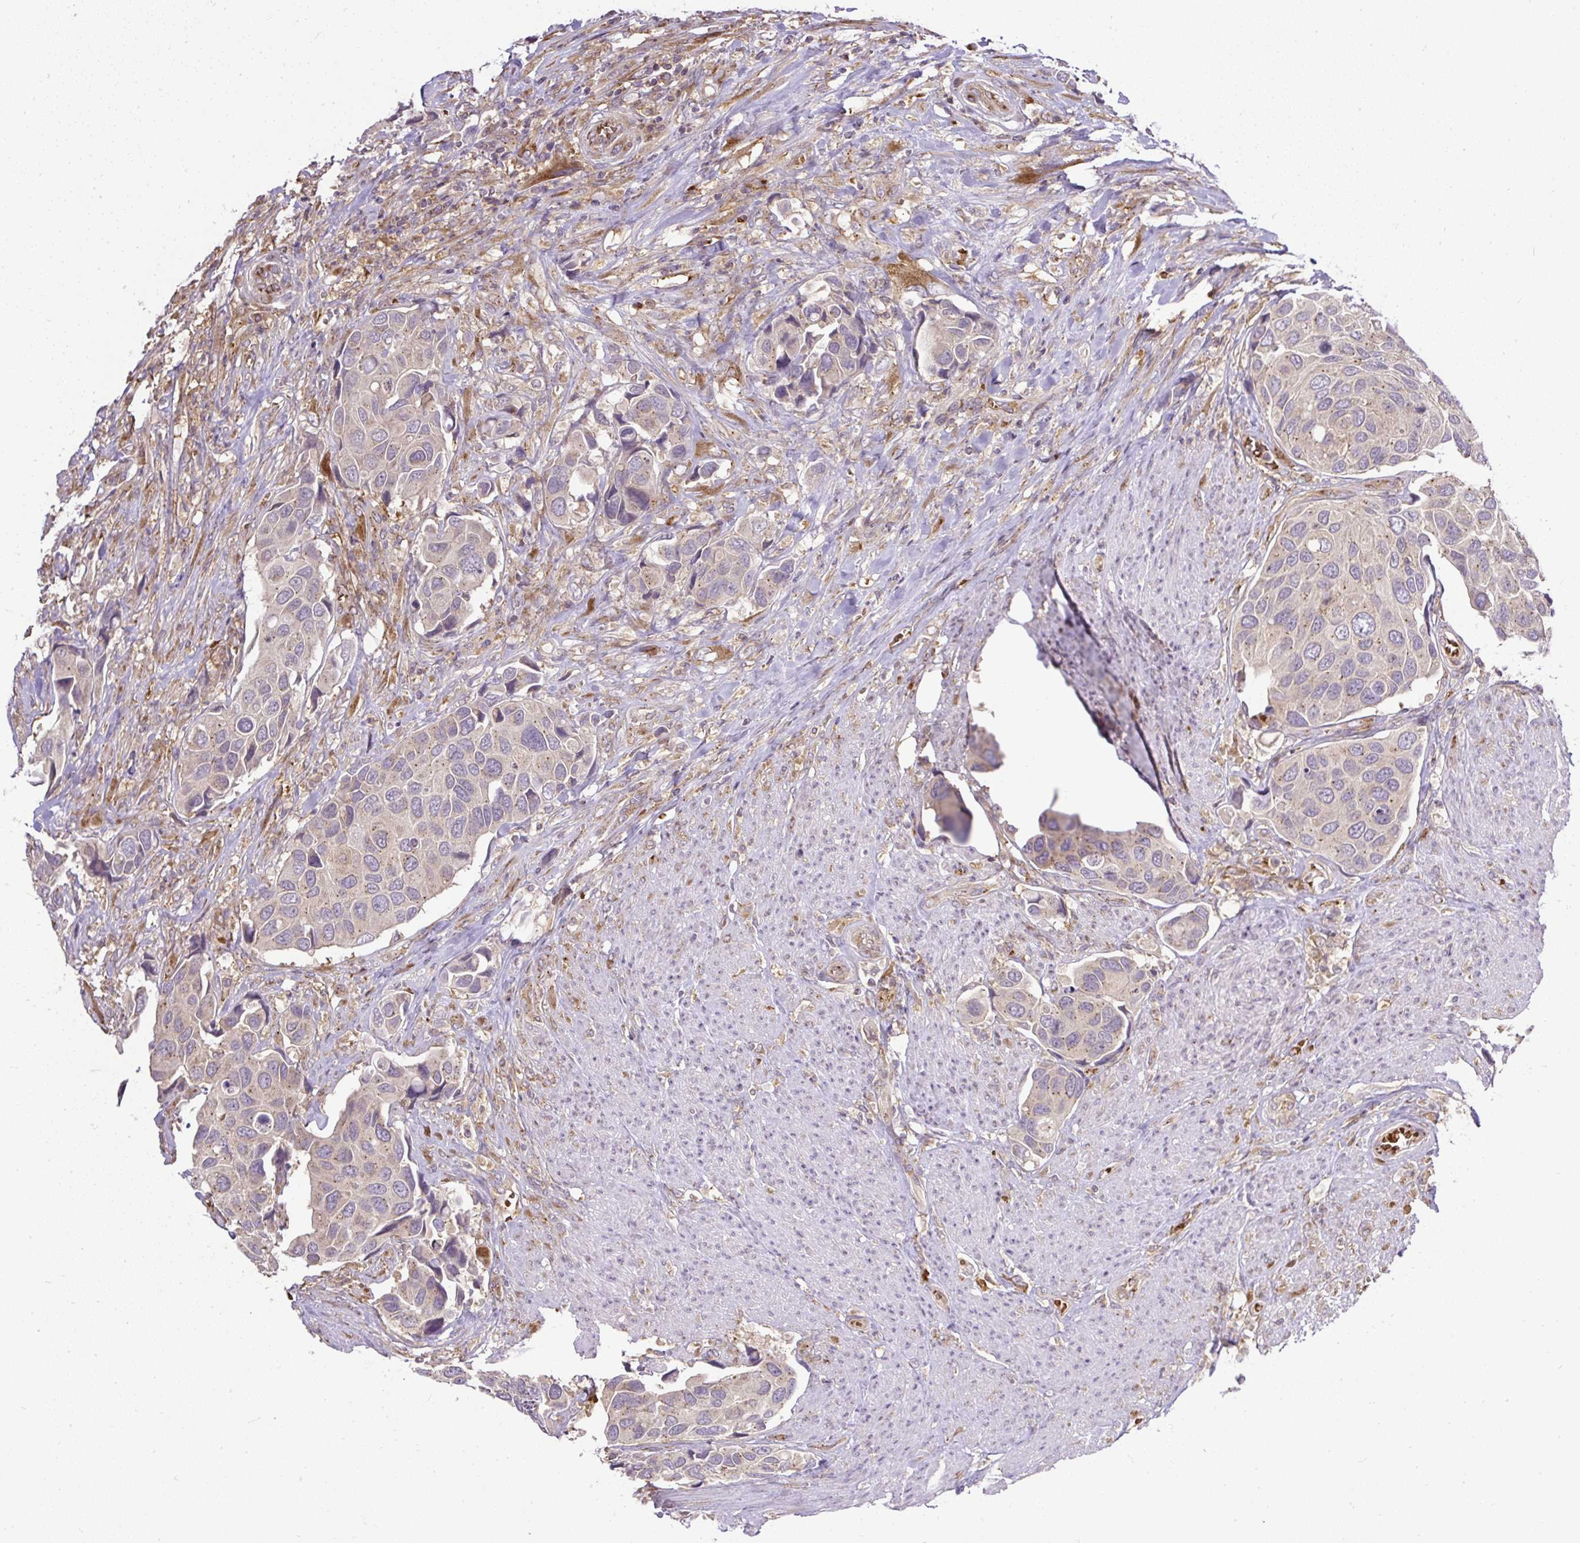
{"staining": {"intensity": "weak", "quantity": "<25%", "location": "cytoplasmic/membranous"}, "tissue": "urothelial cancer", "cell_type": "Tumor cells", "image_type": "cancer", "snomed": [{"axis": "morphology", "description": "Urothelial carcinoma, High grade"}, {"axis": "topography", "description": "Urinary bladder"}], "caption": "The image reveals no staining of tumor cells in high-grade urothelial carcinoma.", "gene": "SMC4", "patient": {"sex": "male", "age": 74}}